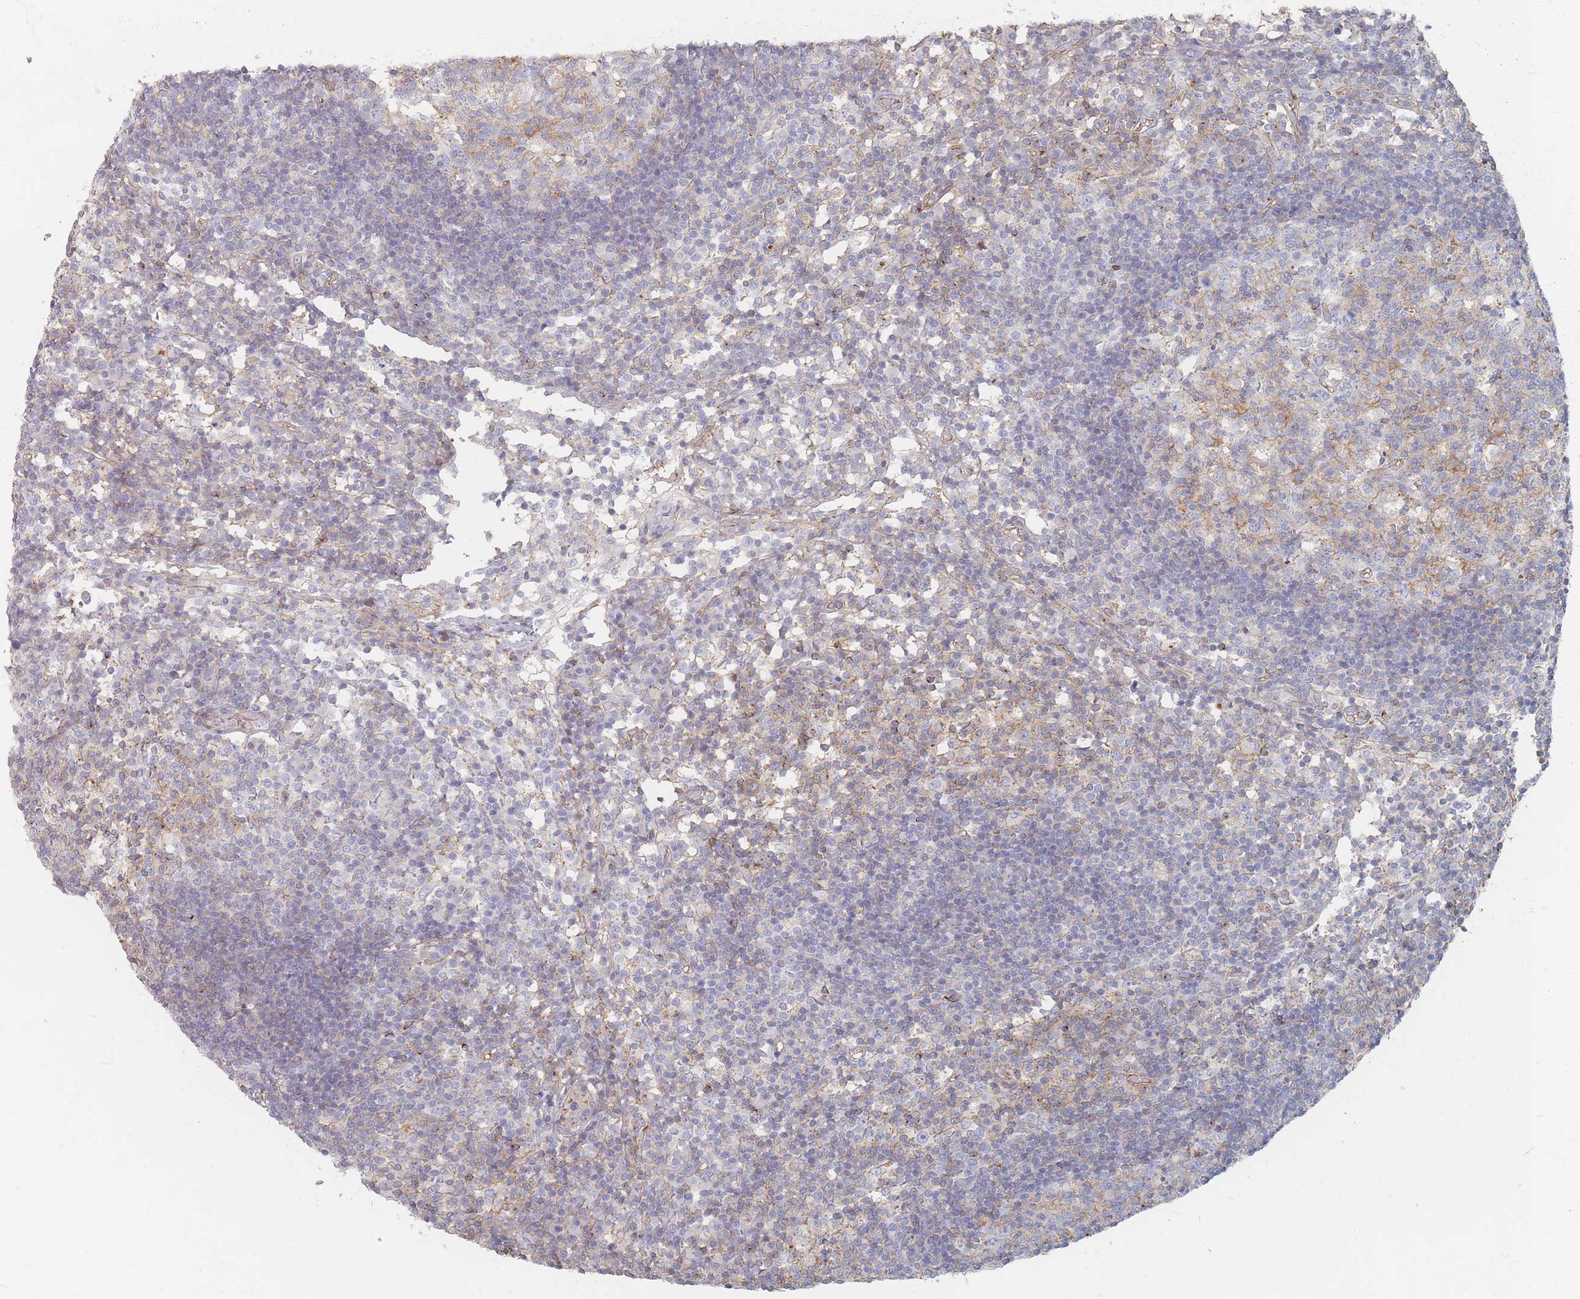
{"staining": {"intensity": "negative", "quantity": "none", "location": "none"}, "tissue": "lymph node", "cell_type": "Germinal center cells", "image_type": "normal", "snomed": [{"axis": "morphology", "description": "Normal tissue, NOS"}, {"axis": "topography", "description": "Lymph node"}], "caption": "Image shows no protein staining in germinal center cells of benign lymph node.", "gene": "GNB1", "patient": {"sex": "female", "age": 55}}